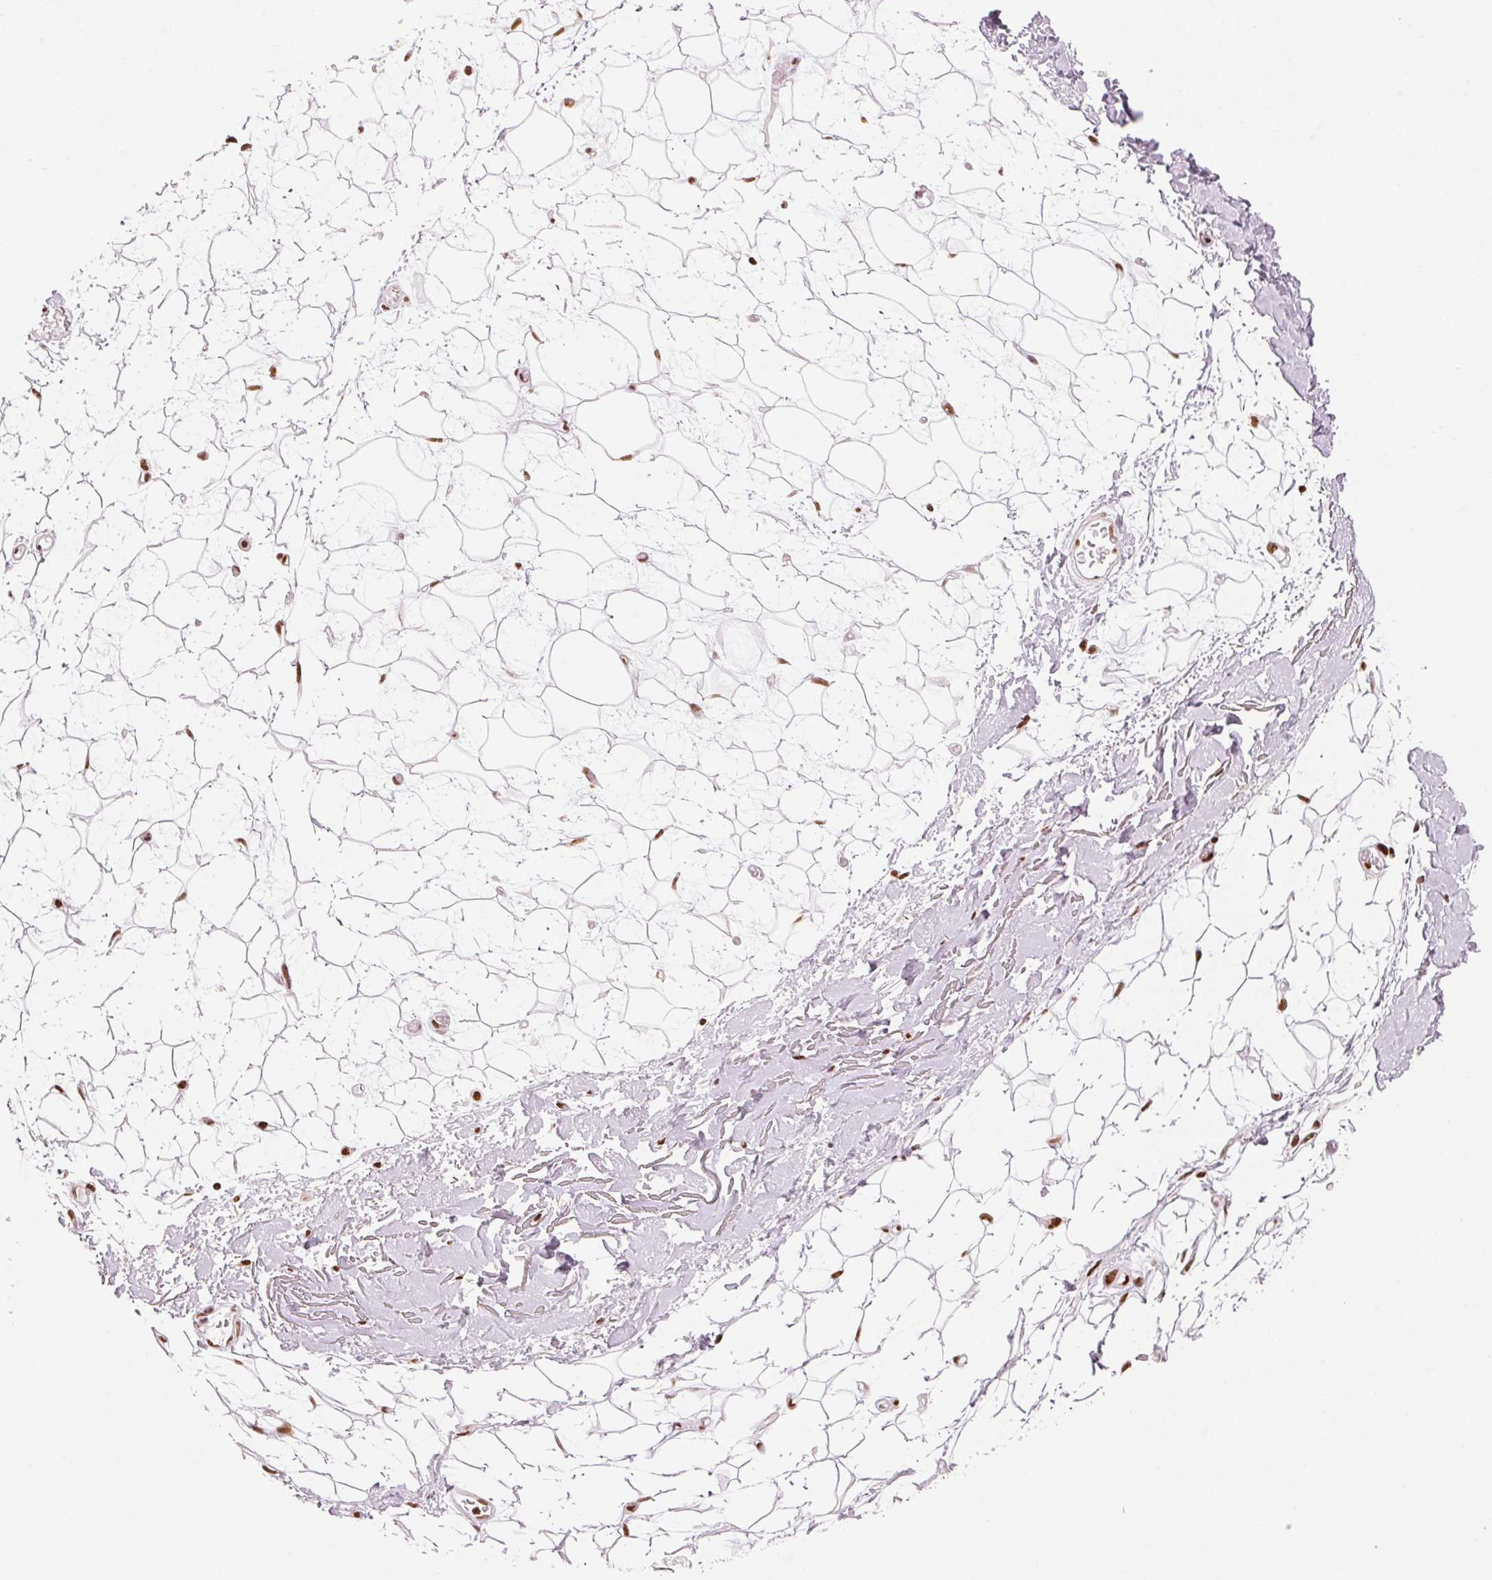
{"staining": {"intensity": "strong", "quantity": "25%-75%", "location": "nuclear"}, "tissue": "adipose tissue", "cell_type": "Adipocytes", "image_type": "normal", "snomed": [{"axis": "morphology", "description": "Normal tissue, NOS"}, {"axis": "topography", "description": "Anal"}, {"axis": "topography", "description": "Peripheral nerve tissue"}], "caption": "DAB (3,3'-diaminobenzidine) immunohistochemical staining of benign human adipose tissue displays strong nuclear protein expression in approximately 25%-75% of adipocytes.", "gene": "NXF1", "patient": {"sex": "male", "age": 78}}